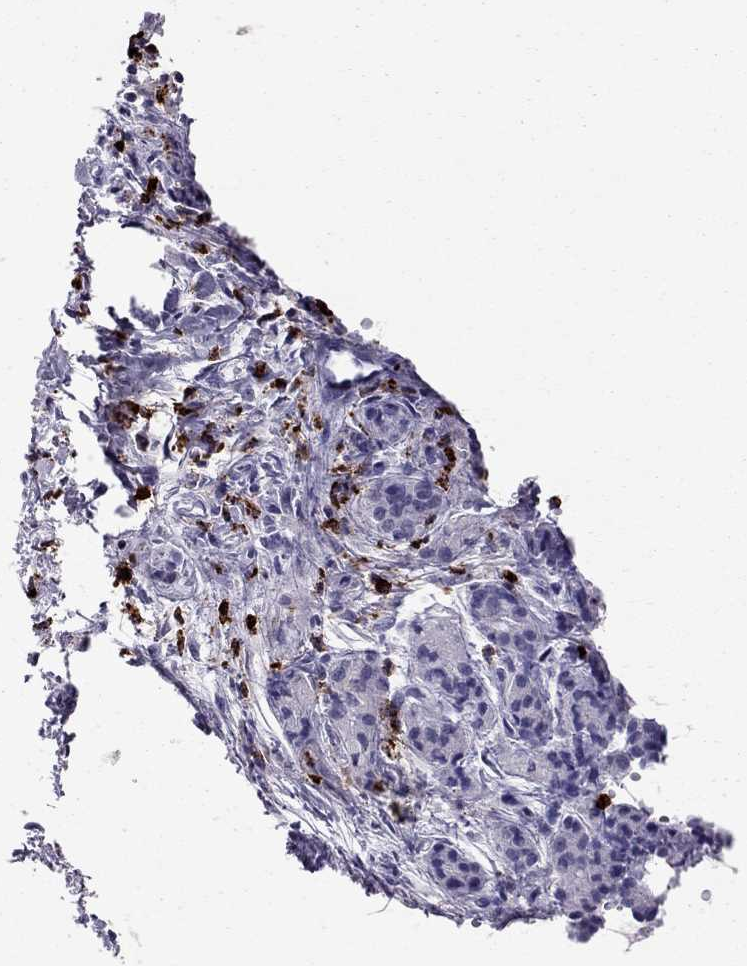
{"staining": {"intensity": "negative", "quantity": "none", "location": "none"}, "tissue": "pancreatic cancer", "cell_type": "Tumor cells", "image_type": "cancer", "snomed": [{"axis": "morphology", "description": "Adenocarcinoma, NOS"}, {"axis": "topography", "description": "Pancreas"}], "caption": "Immunohistochemistry histopathology image of neoplastic tissue: pancreatic adenocarcinoma stained with DAB (3,3'-diaminobenzidine) shows no significant protein staining in tumor cells.", "gene": "CCL27", "patient": {"sex": "male", "age": 48}}